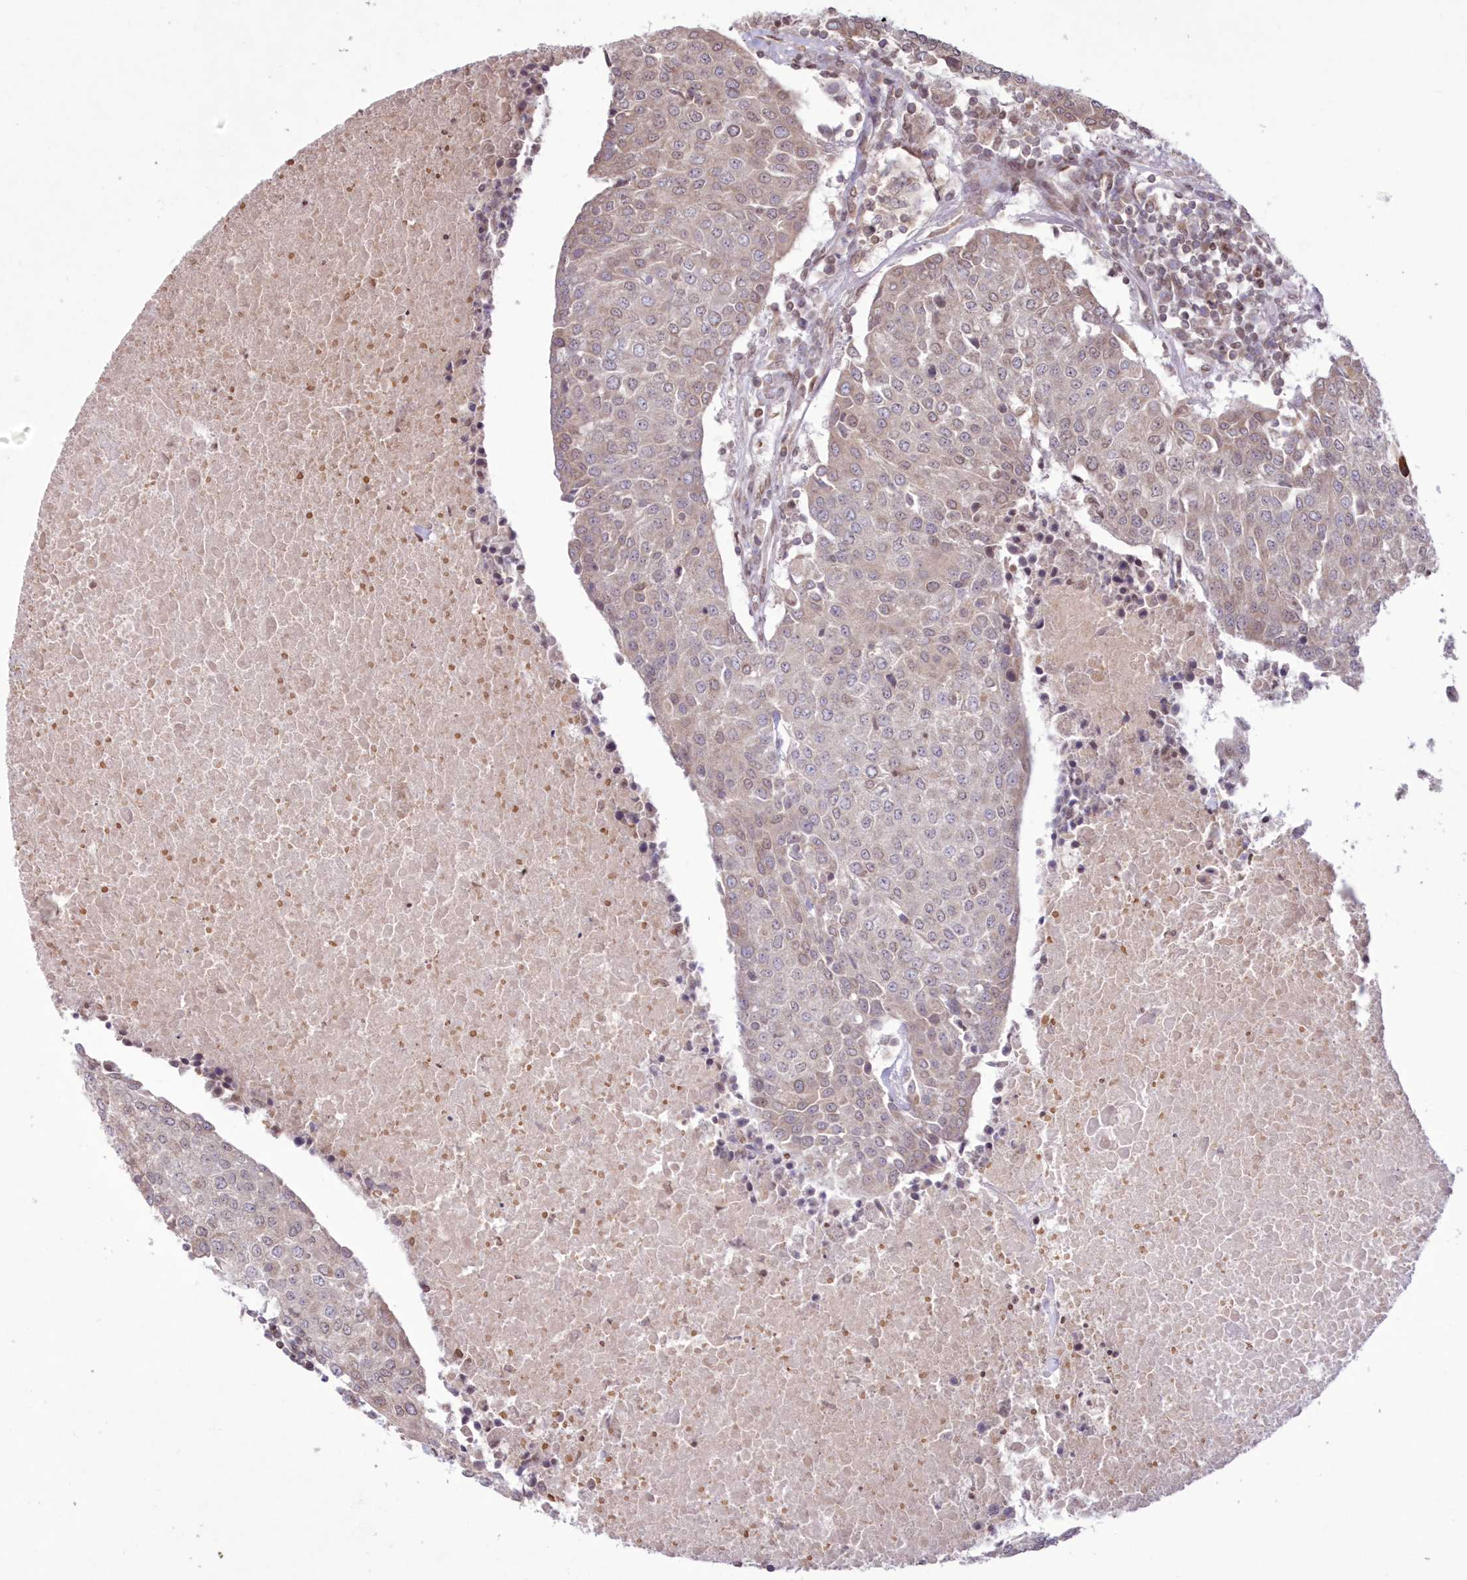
{"staining": {"intensity": "weak", "quantity": "<25%", "location": "cytoplasmic/membranous"}, "tissue": "urothelial cancer", "cell_type": "Tumor cells", "image_type": "cancer", "snomed": [{"axis": "morphology", "description": "Urothelial carcinoma, High grade"}, {"axis": "topography", "description": "Urinary bladder"}], "caption": "An IHC image of urothelial cancer is shown. There is no staining in tumor cells of urothelial cancer.", "gene": "DNAJC27", "patient": {"sex": "female", "age": 85}}